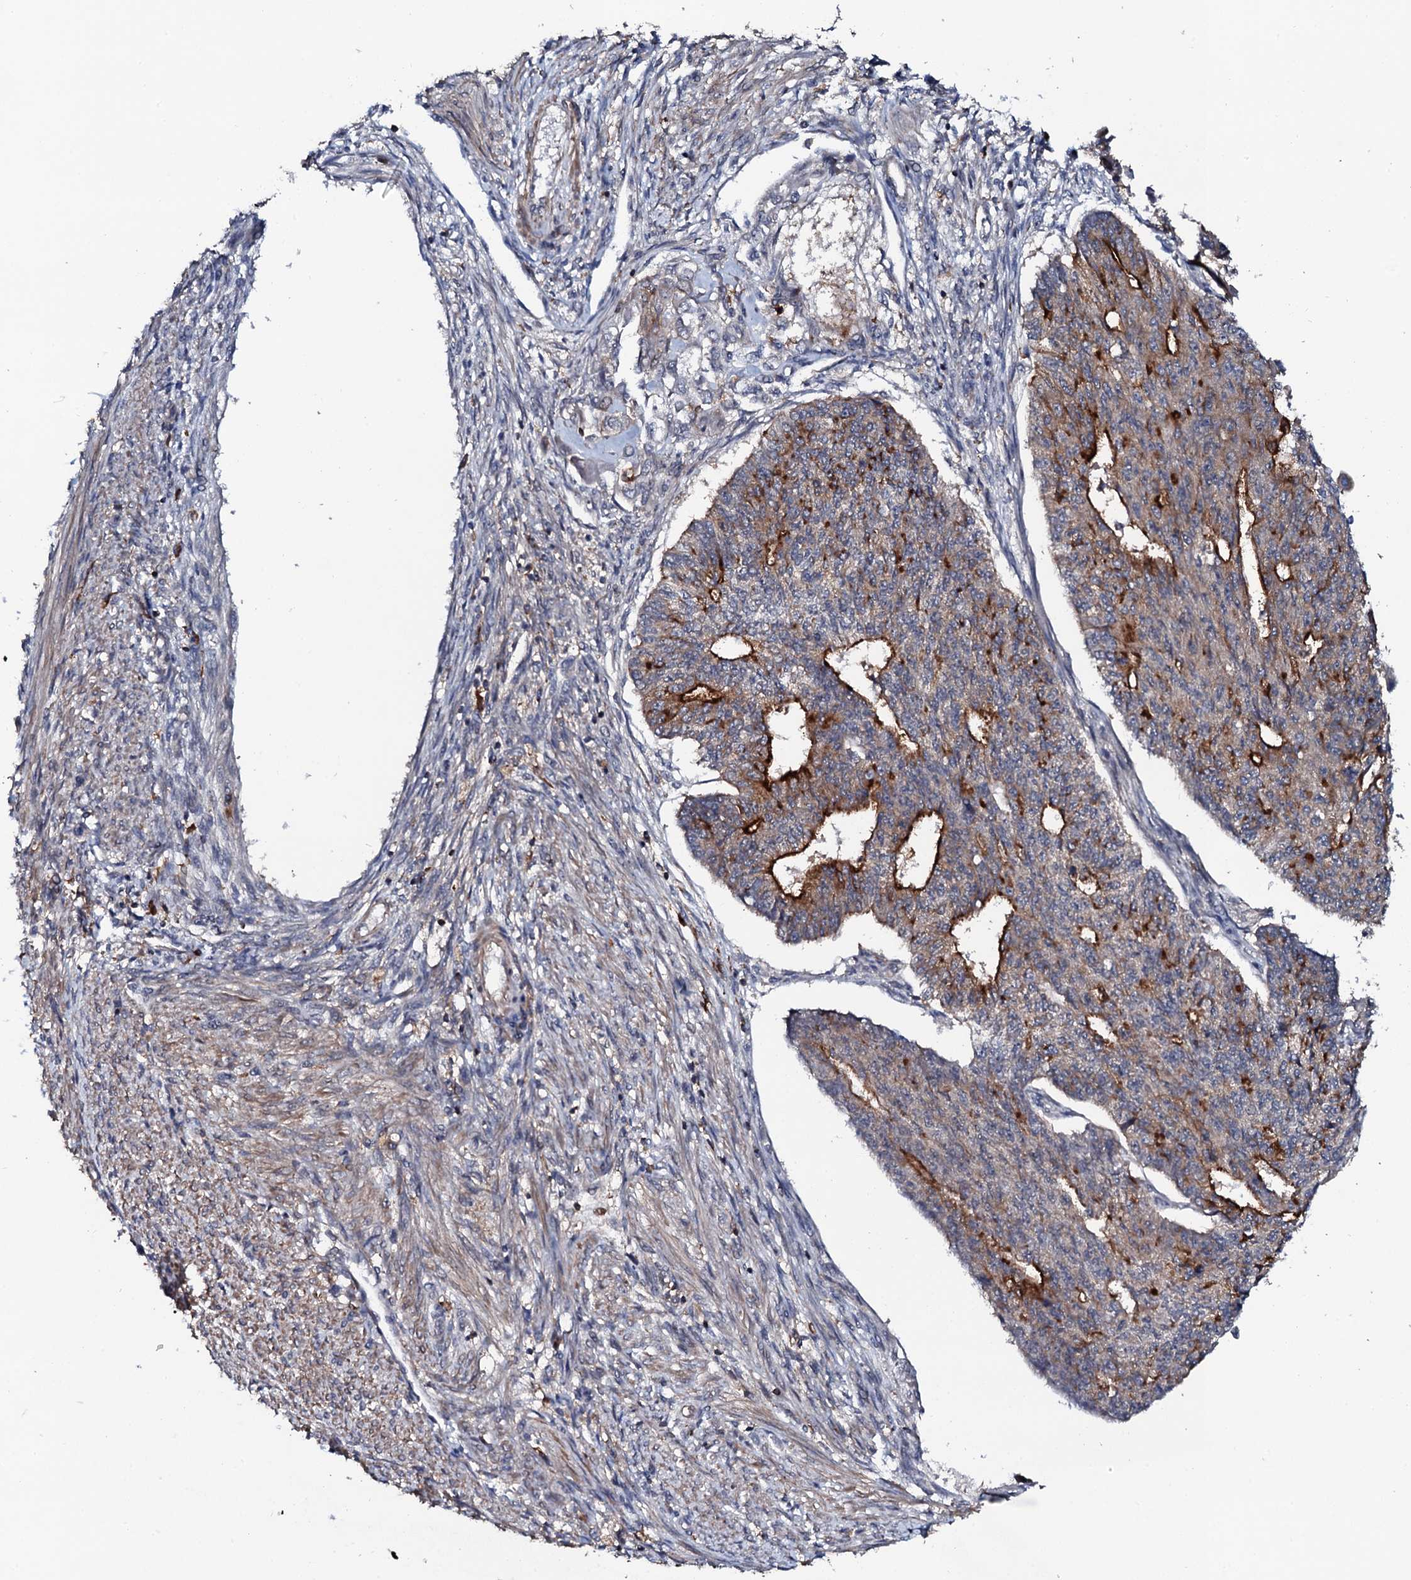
{"staining": {"intensity": "strong", "quantity": "25%-75%", "location": "cytoplasmic/membranous"}, "tissue": "endometrial cancer", "cell_type": "Tumor cells", "image_type": "cancer", "snomed": [{"axis": "morphology", "description": "Adenocarcinoma, NOS"}, {"axis": "topography", "description": "Endometrium"}], "caption": "Immunohistochemical staining of human endometrial cancer (adenocarcinoma) shows high levels of strong cytoplasmic/membranous protein expression in about 25%-75% of tumor cells.", "gene": "VAMP8", "patient": {"sex": "female", "age": 32}}